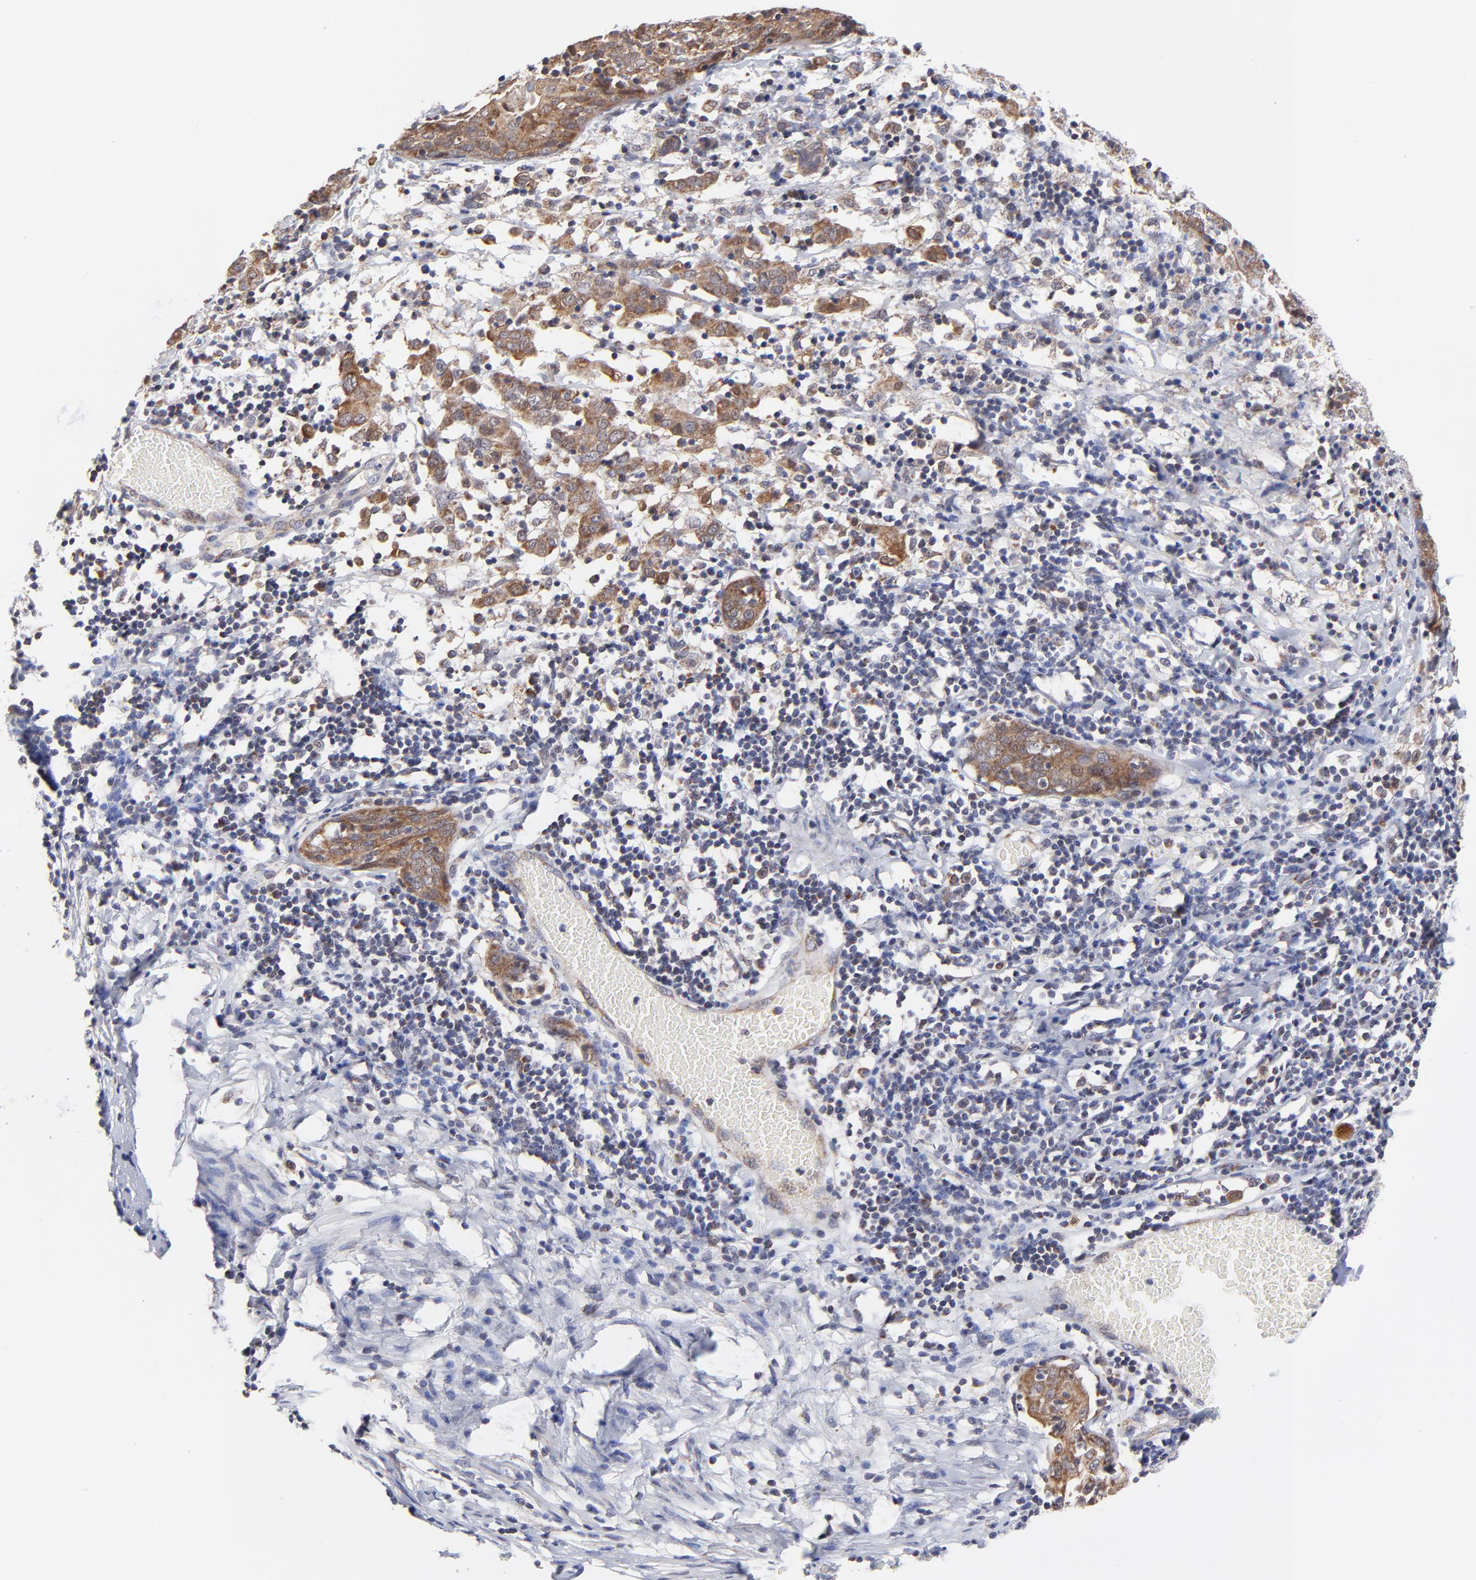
{"staining": {"intensity": "moderate", "quantity": ">75%", "location": "cytoplasmic/membranous"}, "tissue": "cervical cancer", "cell_type": "Tumor cells", "image_type": "cancer", "snomed": [{"axis": "morphology", "description": "Normal tissue, NOS"}, {"axis": "morphology", "description": "Squamous cell carcinoma, NOS"}, {"axis": "topography", "description": "Cervix"}], "caption": "A medium amount of moderate cytoplasmic/membranous expression is identified in approximately >75% of tumor cells in squamous cell carcinoma (cervical) tissue. Immunohistochemistry (ihc) stains the protein of interest in brown and the nuclei are stained blue.", "gene": "FBXL12", "patient": {"sex": "female", "age": 67}}